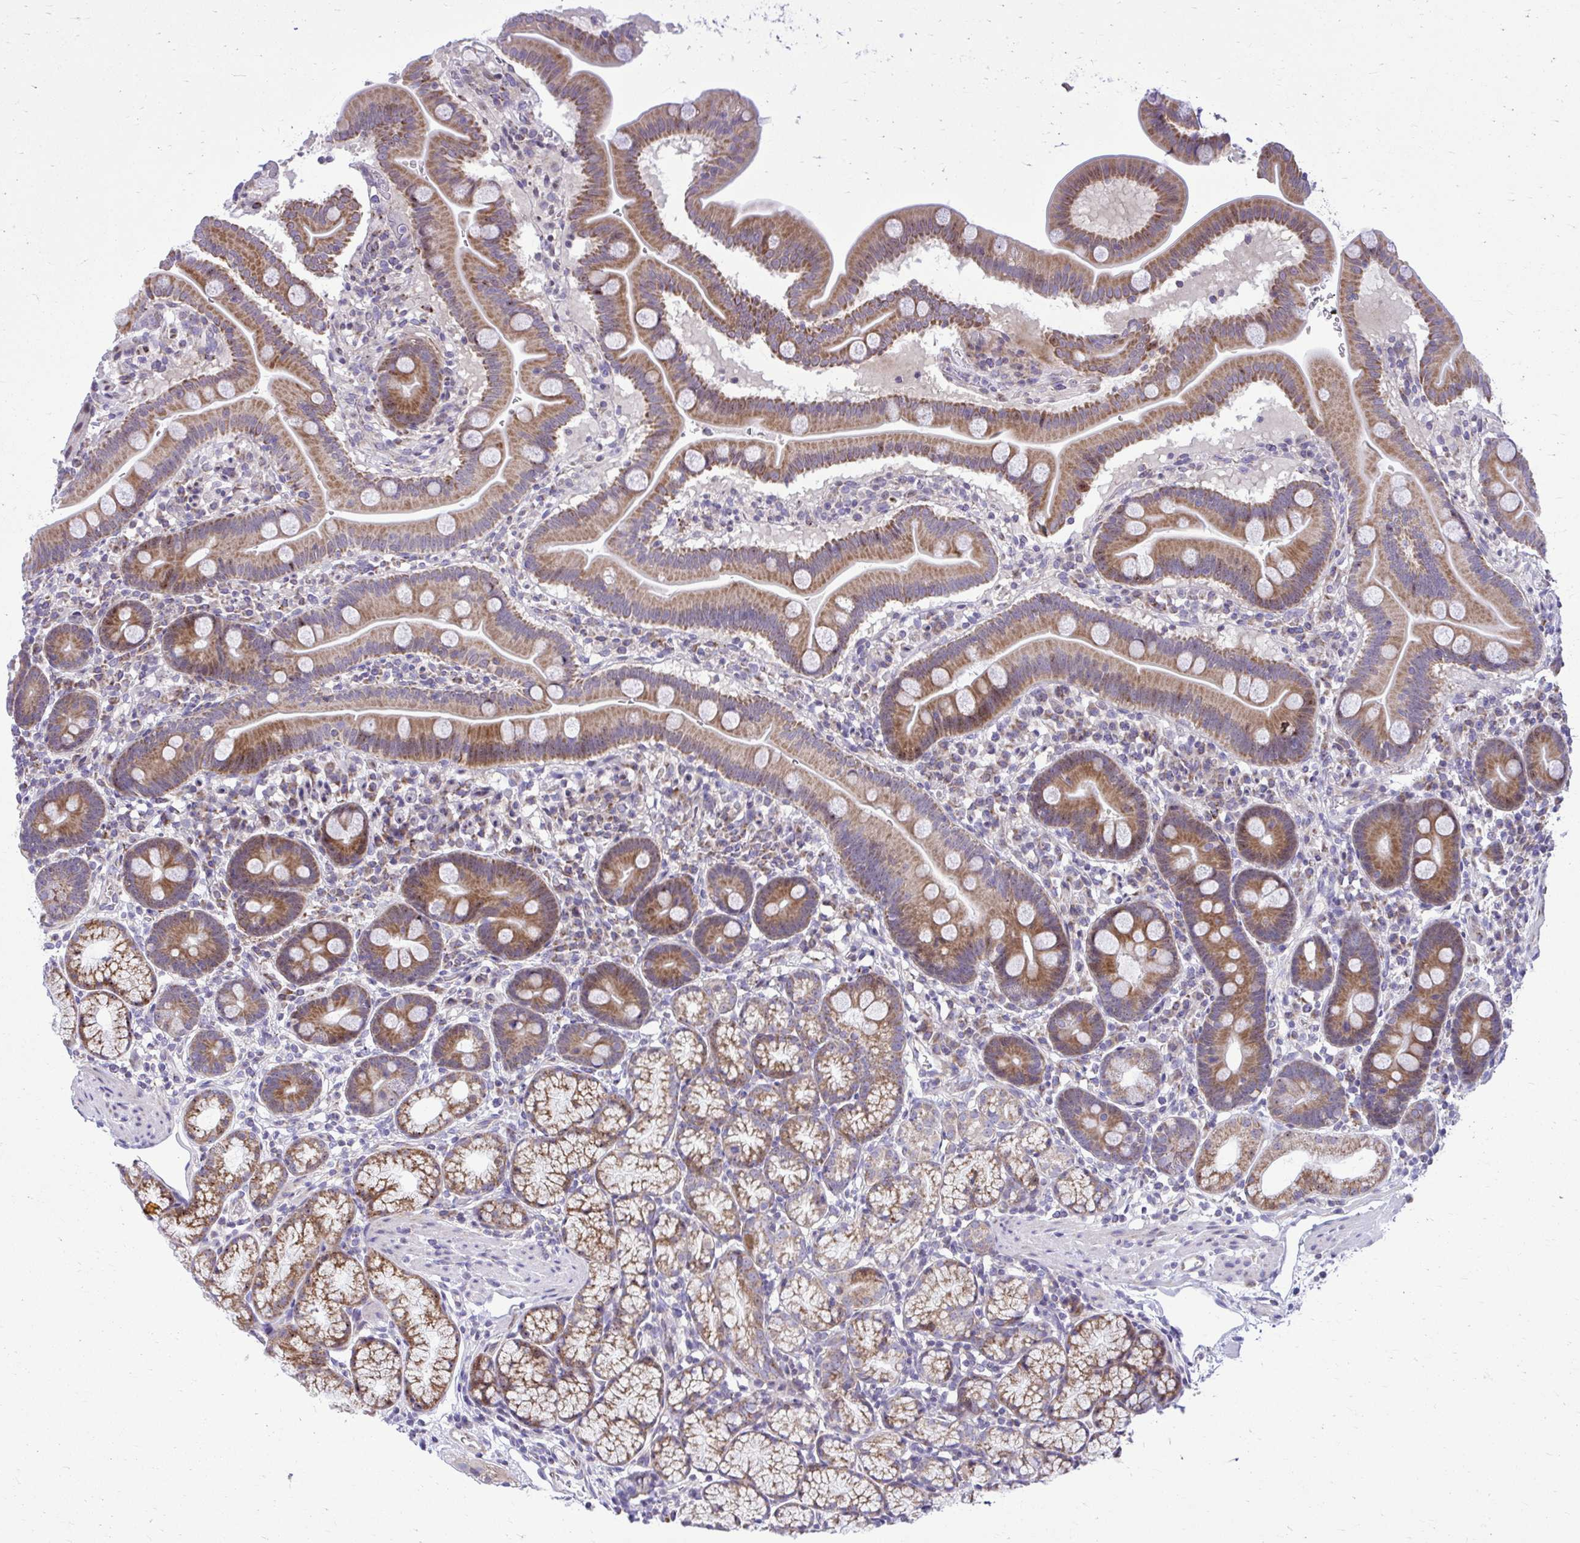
{"staining": {"intensity": "moderate", "quantity": ">75%", "location": "cytoplasmic/membranous"}, "tissue": "duodenum", "cell_type": "Glandular cells", "image_type": "normal", "snomed": [{"axis": "morphology", "description": "Normal tissue, NOS"}, {"axis": "topography", "description": "Duodenum"}], "caption": "A high-resolution image shows IHC staining of unremarkable duodenum, which exhibits moderate cytoplasmic/membranous staining in about >75% of glandular cells.", "gene": "GPRIN3", "patient": {"sex": "male", "age": 59}}